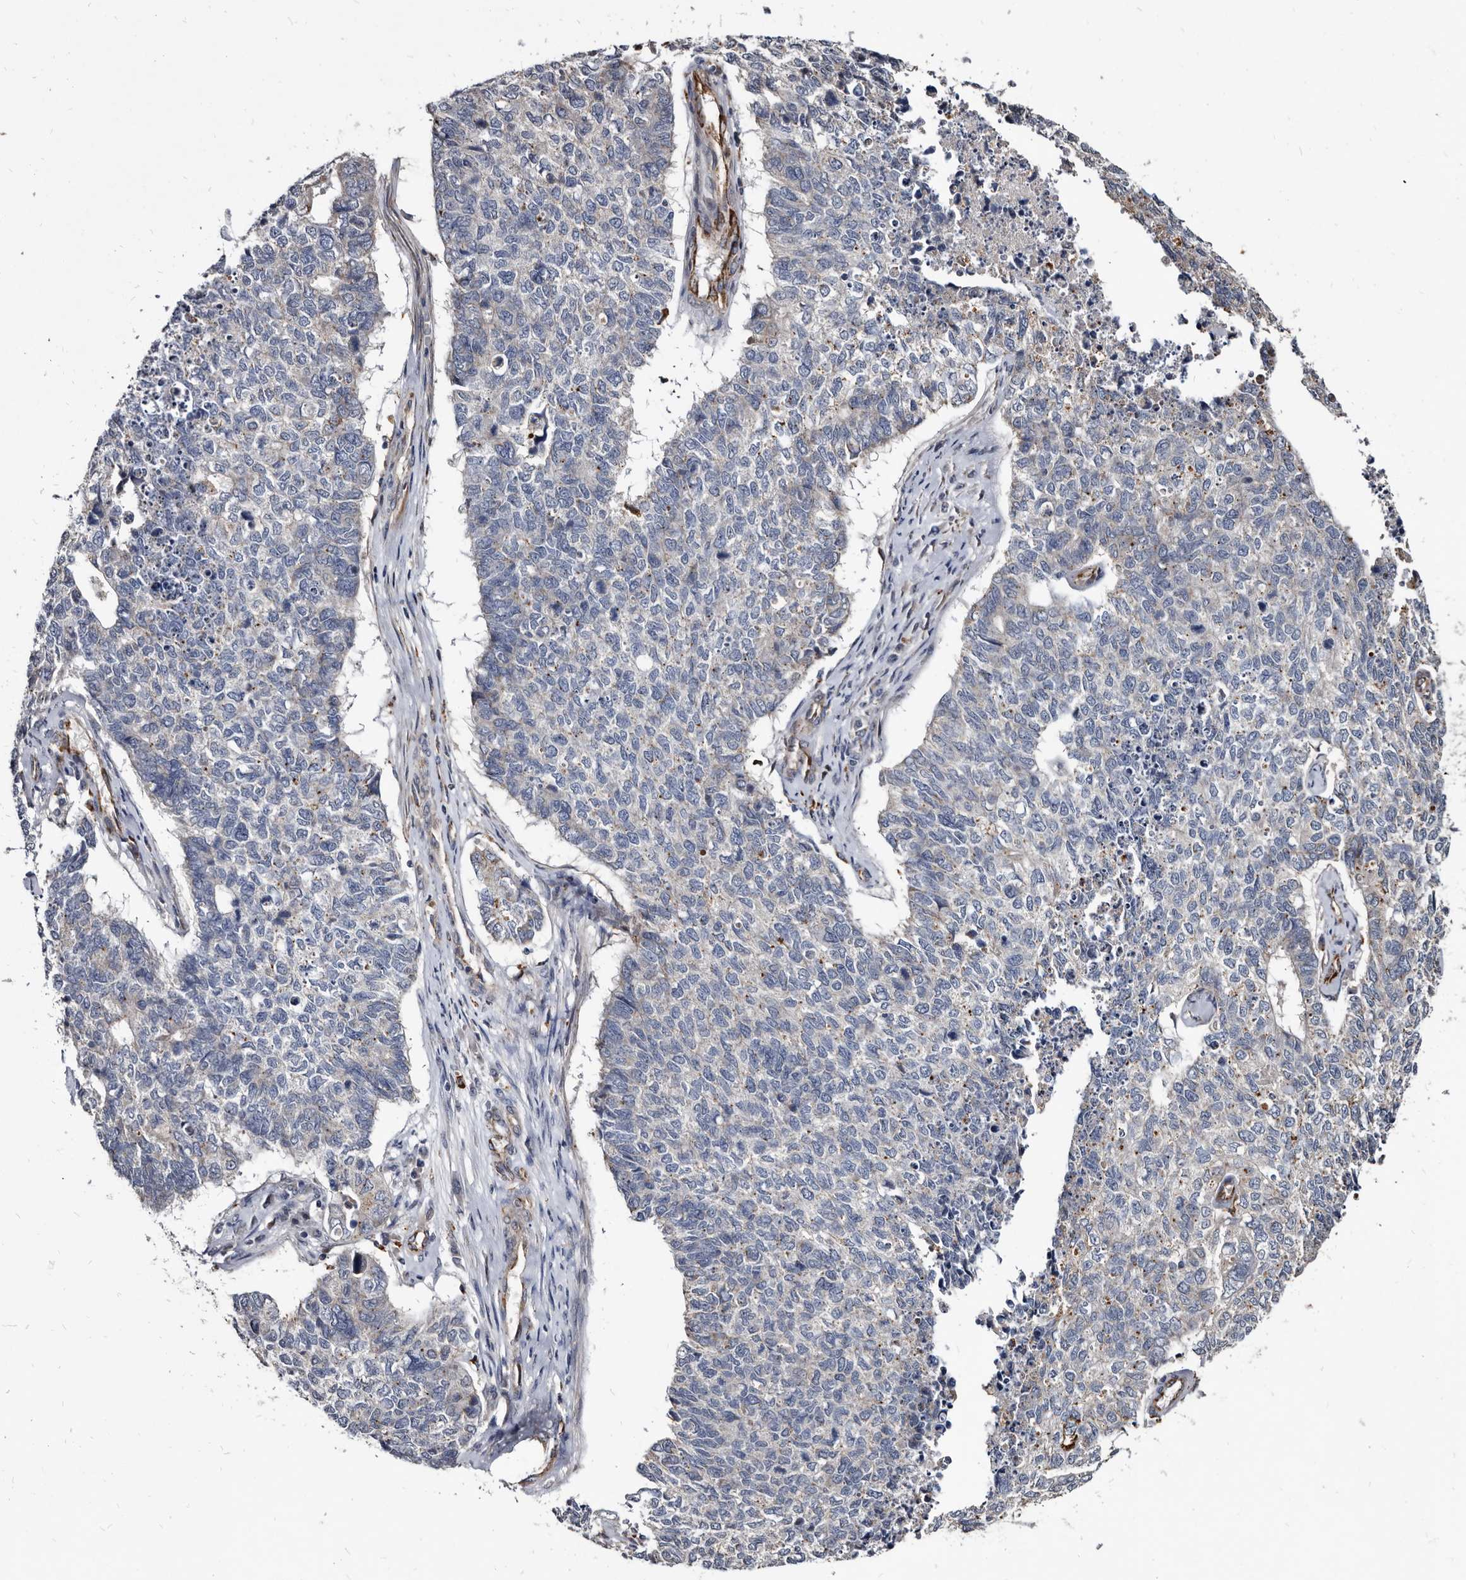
{"staining": {"intensity": "weak", "quantity": "<25%", "location": "cytoplasmic/membranous"}, "tissue": "cervical cancer", "cell_type": "Tumor cells", "image_type": "cancer", "snomed": [{"axis": "morphology", "description": "Squamous cell carcinoma, NOS"}, {"axis": "topography", "description": "Cervix"}], "caption": "An immunohistochemistry micrograph of cervical cancer (squamous cell carcinoma) is shown. There is no staining in tumor cells of cervical cancer (squamous cell carcinoma).", "gene": "CTSA", "patient": {"sex": "female", "age": 63}}